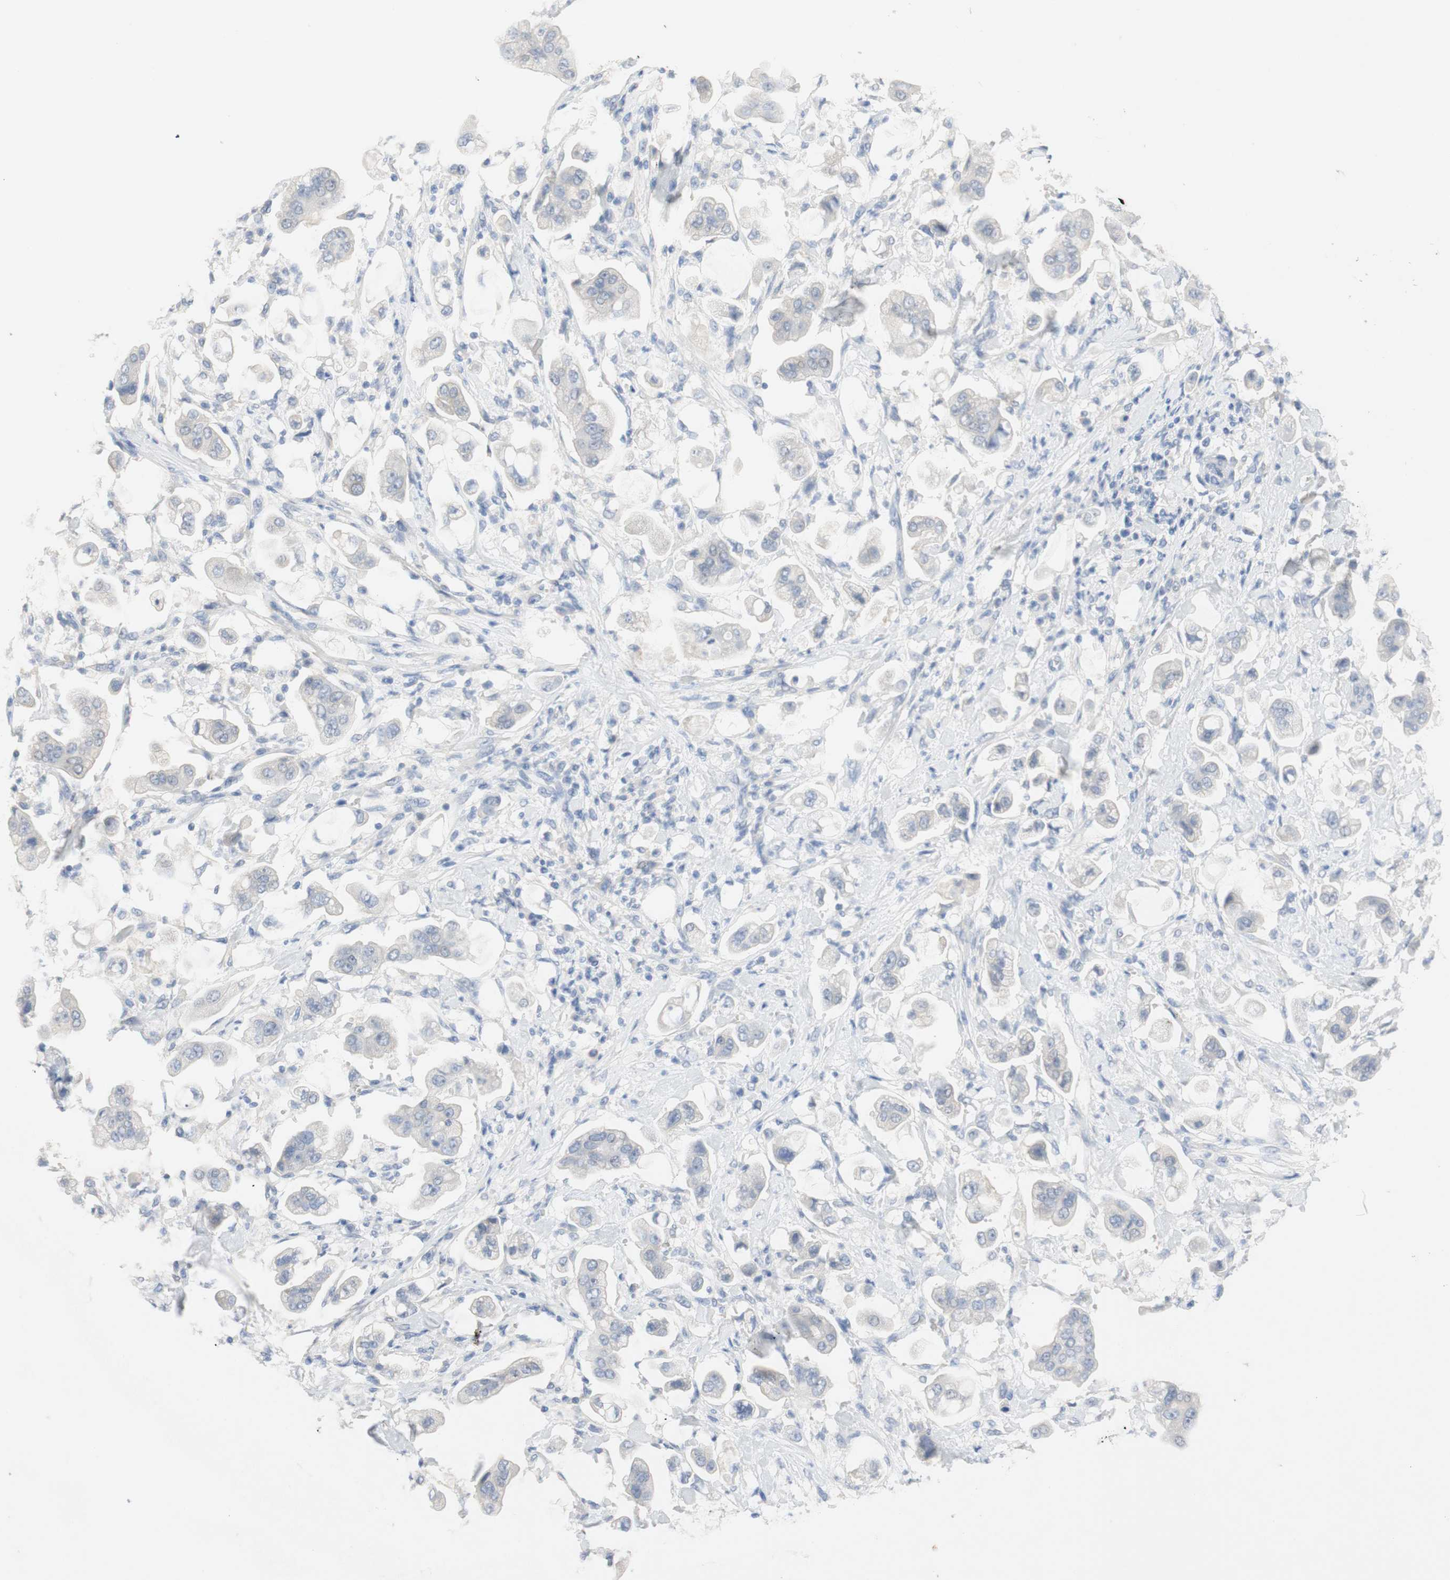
{"staining": {"intensity": "negative", "quantity": "none", "location": "none"}, "tissue": "stomach cancer", "cell_type": "Tumor cells", "image_type": "cancer", "snomed": [{"axis": "morphology", "description": "Adenocarcinoma, NOS"}, {"axis": "topography", "description": "Stomach"}], "caption": "Immunohistochemistry (IHC) of stomach cancer (adenocarcinoma) shows no positivity in tumor cells. (Brightfield microscopy of DAB (3,3'-diaminobenzidine) immunohistochemistry at high magnification).", "gene": "SELENBP1", "patient": {"sex": "male", "age": 62}}